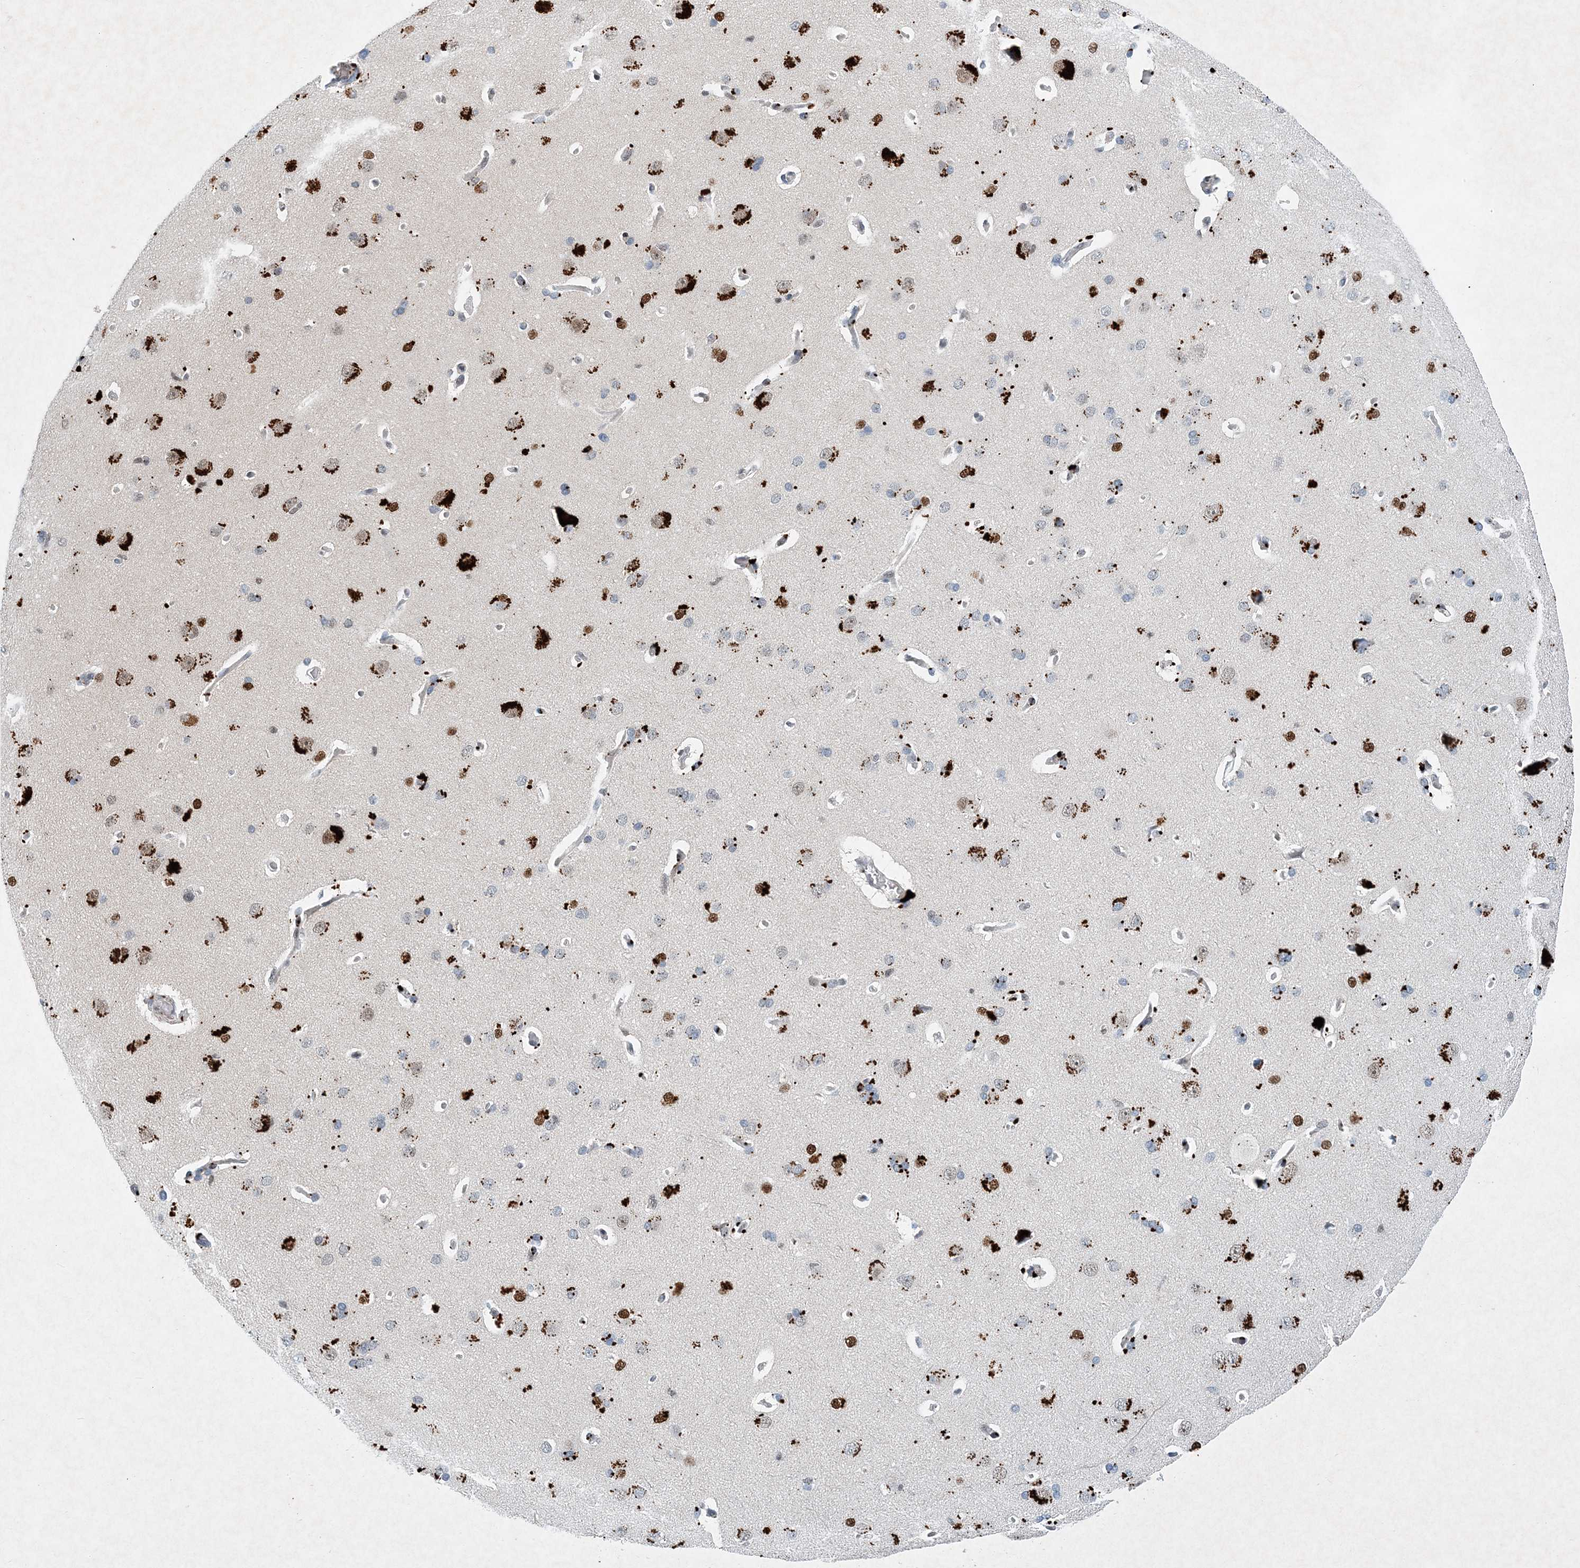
{"staining": {"intensity": "negative", "quantity": "none", "location": "none"}, "tissue": "cerebral cortex", "cell_type": "Endothelial cells", "image_type": "normal", "snomed": [{"axis": "morphology", "description": "Normal tissue, NOS"}, {"axis": "topography", "description": "Cerebral cortex"}], "caption": "Micrograph shows no protein positivity in endothelial cells of benign cerebral cortex. Brightfield microscopy of immunohistochemistry stained with DAB (3,3'-diaminobenzidine) (brown) and hematoxylin (blue), captured at high magnification.", "gene": "KPNA4", "patient": {"sex": "male", "age": 62}}